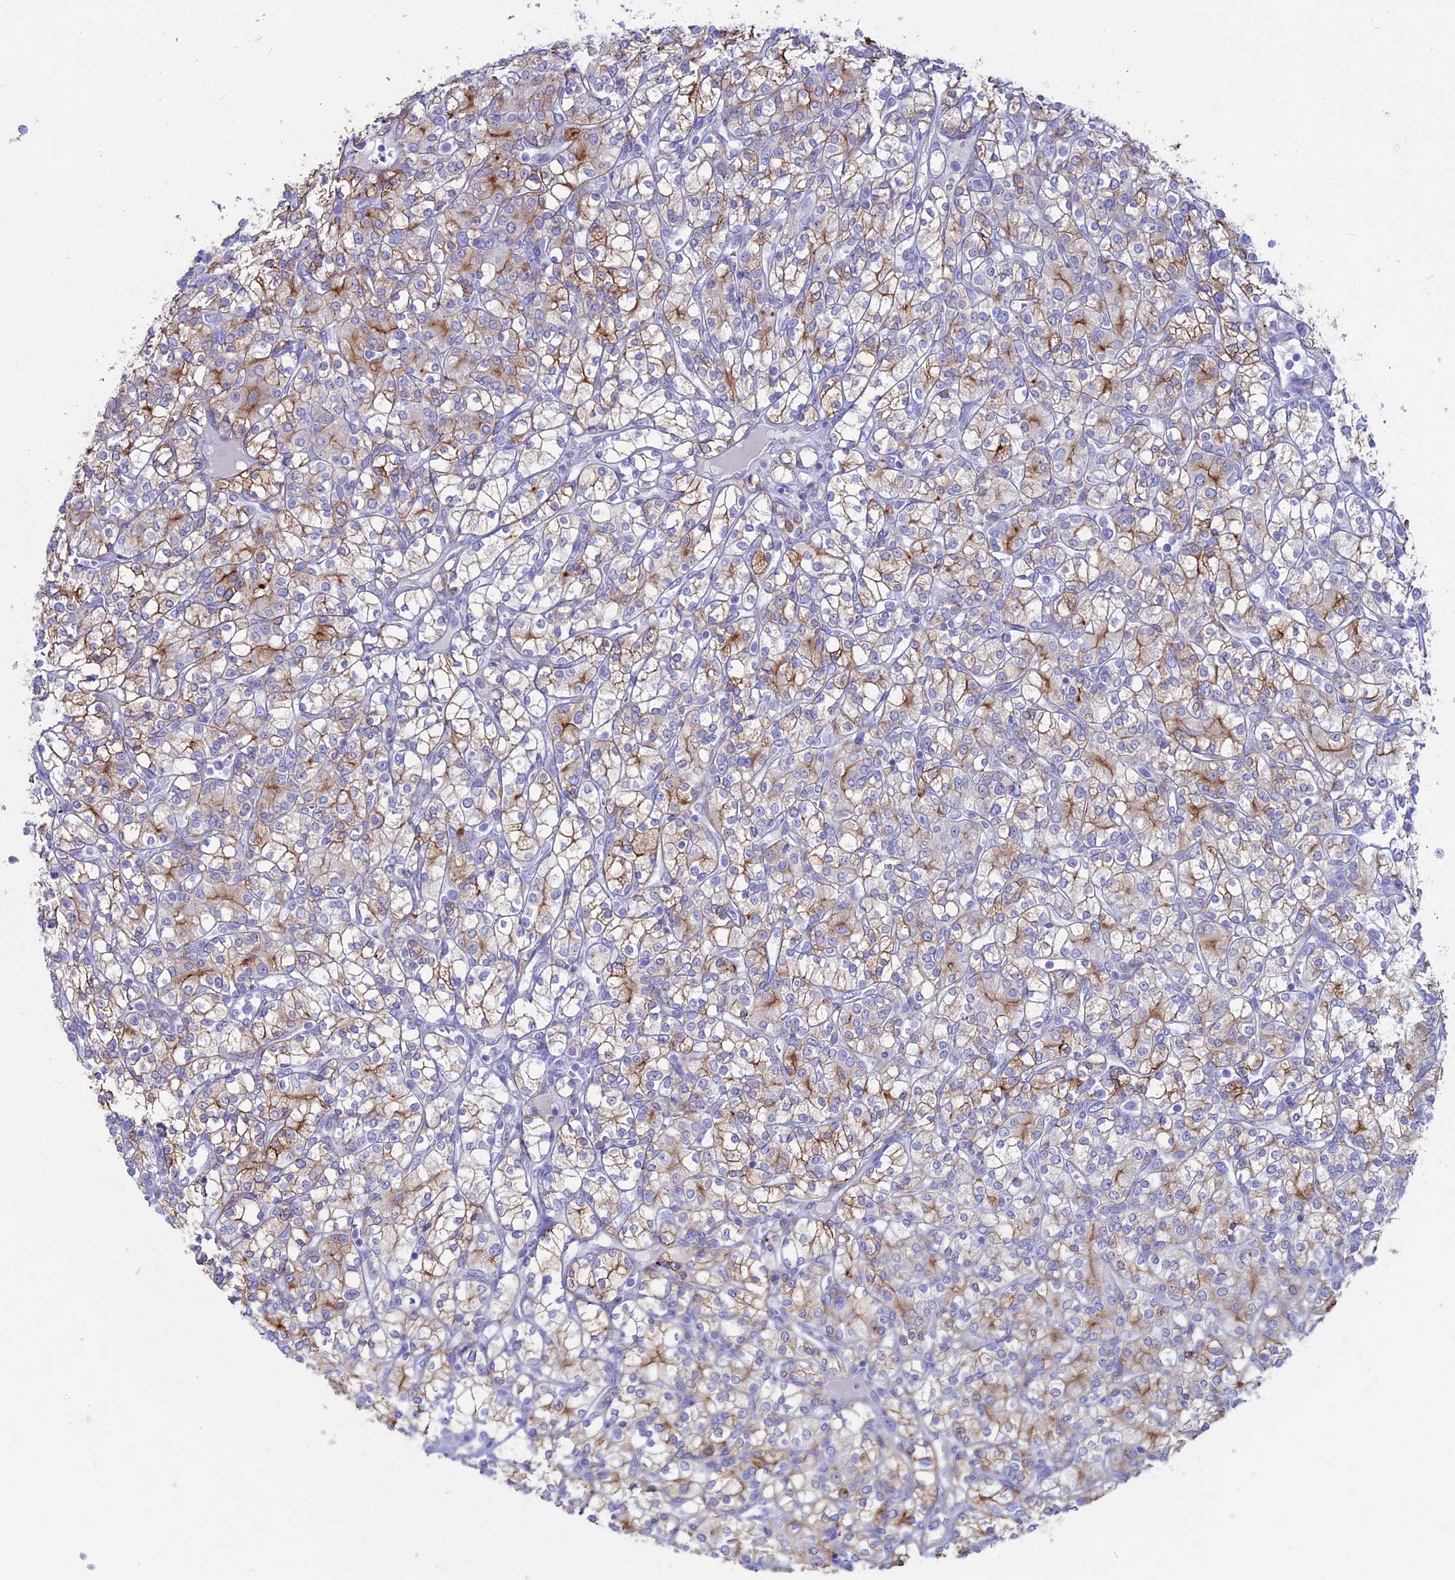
{"staining": {"intensity": "moderate", "quantity": "25%-75%", "location": "cytoplasmic/membranous"}, "tissue": "renal cancer", "cell_type": "Tumor cells", "image_type": "cancer", "snomed": [{"axis": "morphology", "description": "Adenocarcinoma, NOS"}, {"axis": "topography", "description": "Kidney"}], "caption": "Renal cancer was stained to show a protein in brown. There is medium levels of moderate cytoplasmic/membranous expression in approximately 25%-75% of tumor cells. The protein is shown in brown color, while the nuclei are stained blue.", "gene": "OR2AE1", "patient": {"sex": "male", "age": 77}}